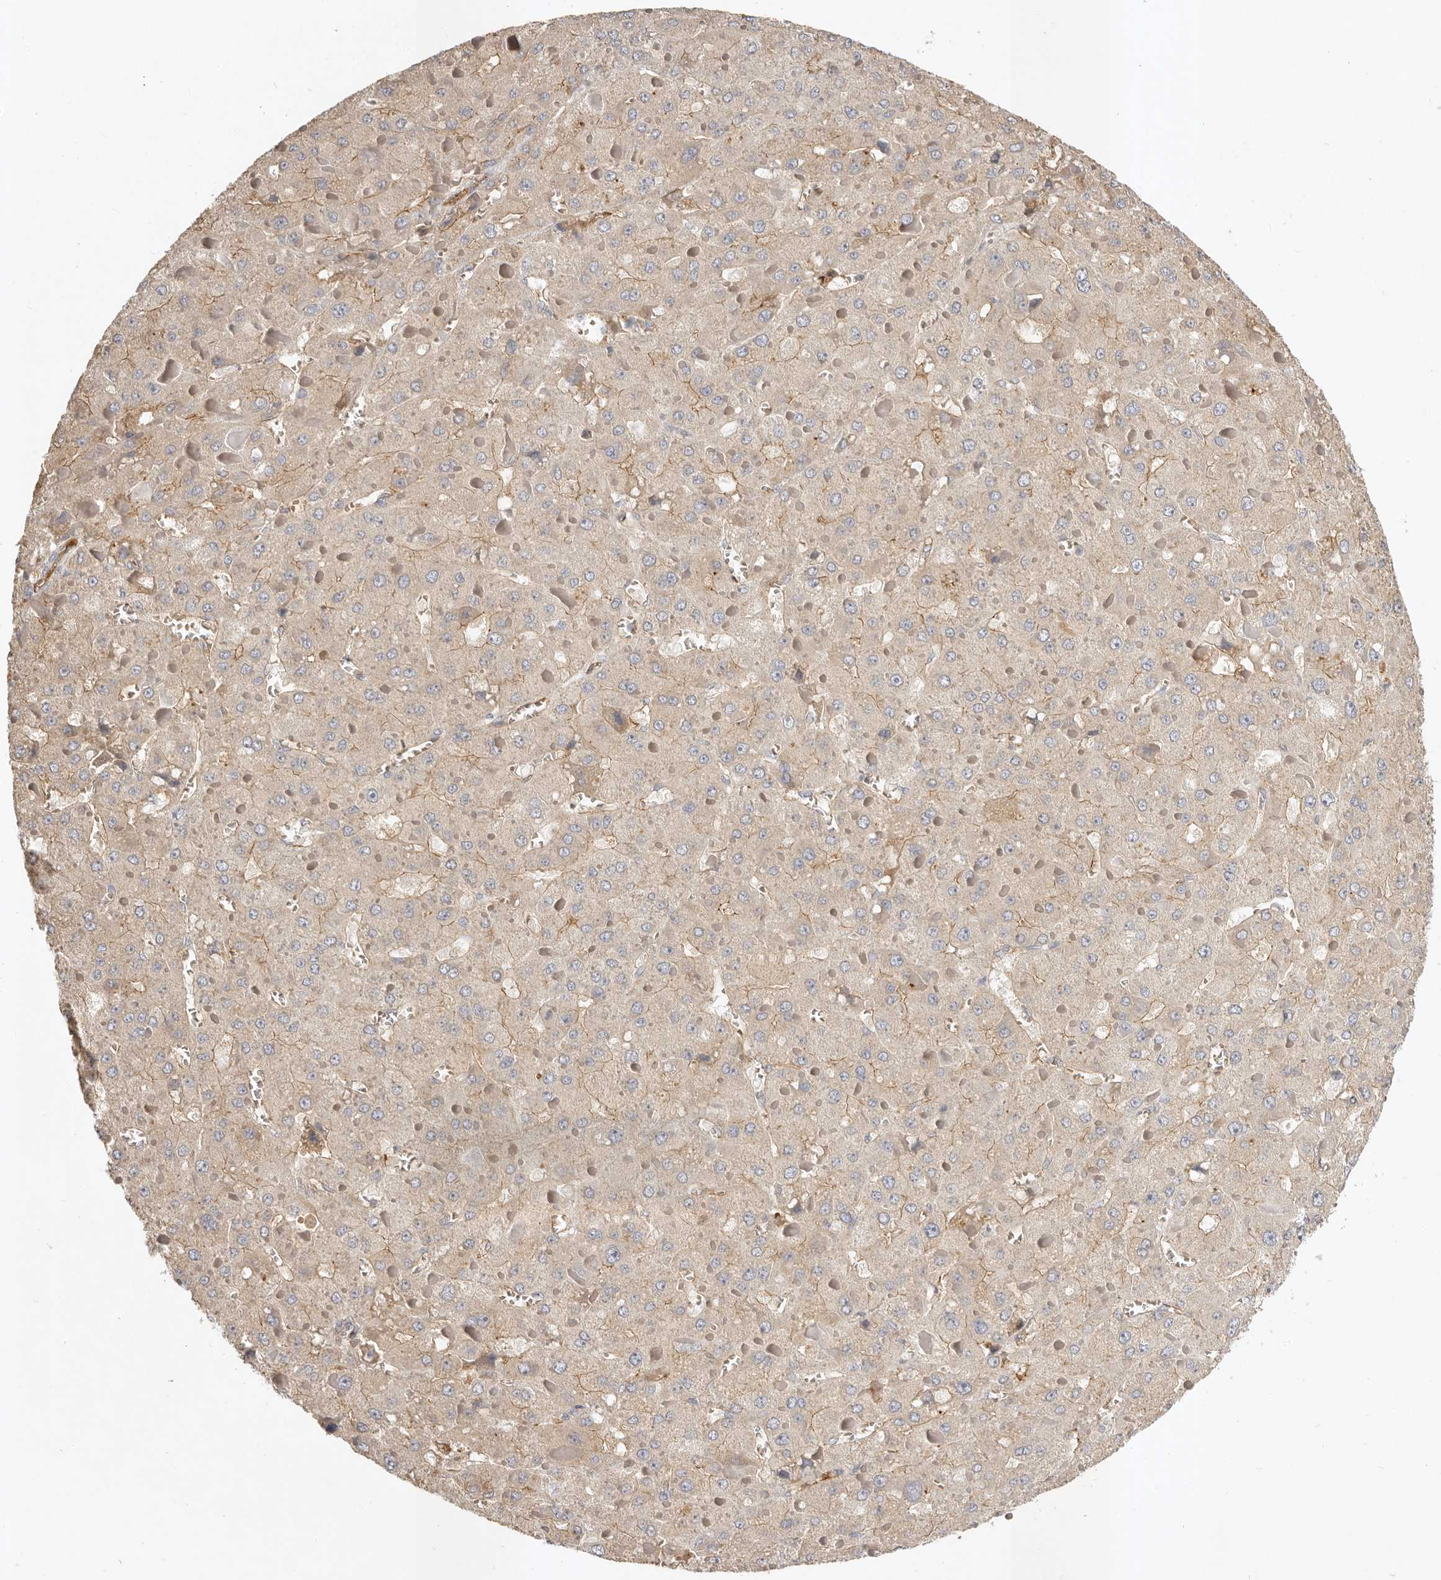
{"staining": {"intensity": "weak", "quantity": "<25%", "location": "cytoplasmic/membranous"}, "tissue": "liver cancer", "cell_type": "Tumor cells", "image_type": "cancer", "snomed": [{"axis": "morphology", "description": "Carcinoma, Hepatocellular, NOS"}, {"axis": "topography", "description": "Liver"}], "caption": "Liver cancer (hepatocellular carcinoma) stained for a protein using IHC reveals no expression tumor cells.", "gene": "ADAMTS9", "patient": {"sex": "female", "age": 73}}